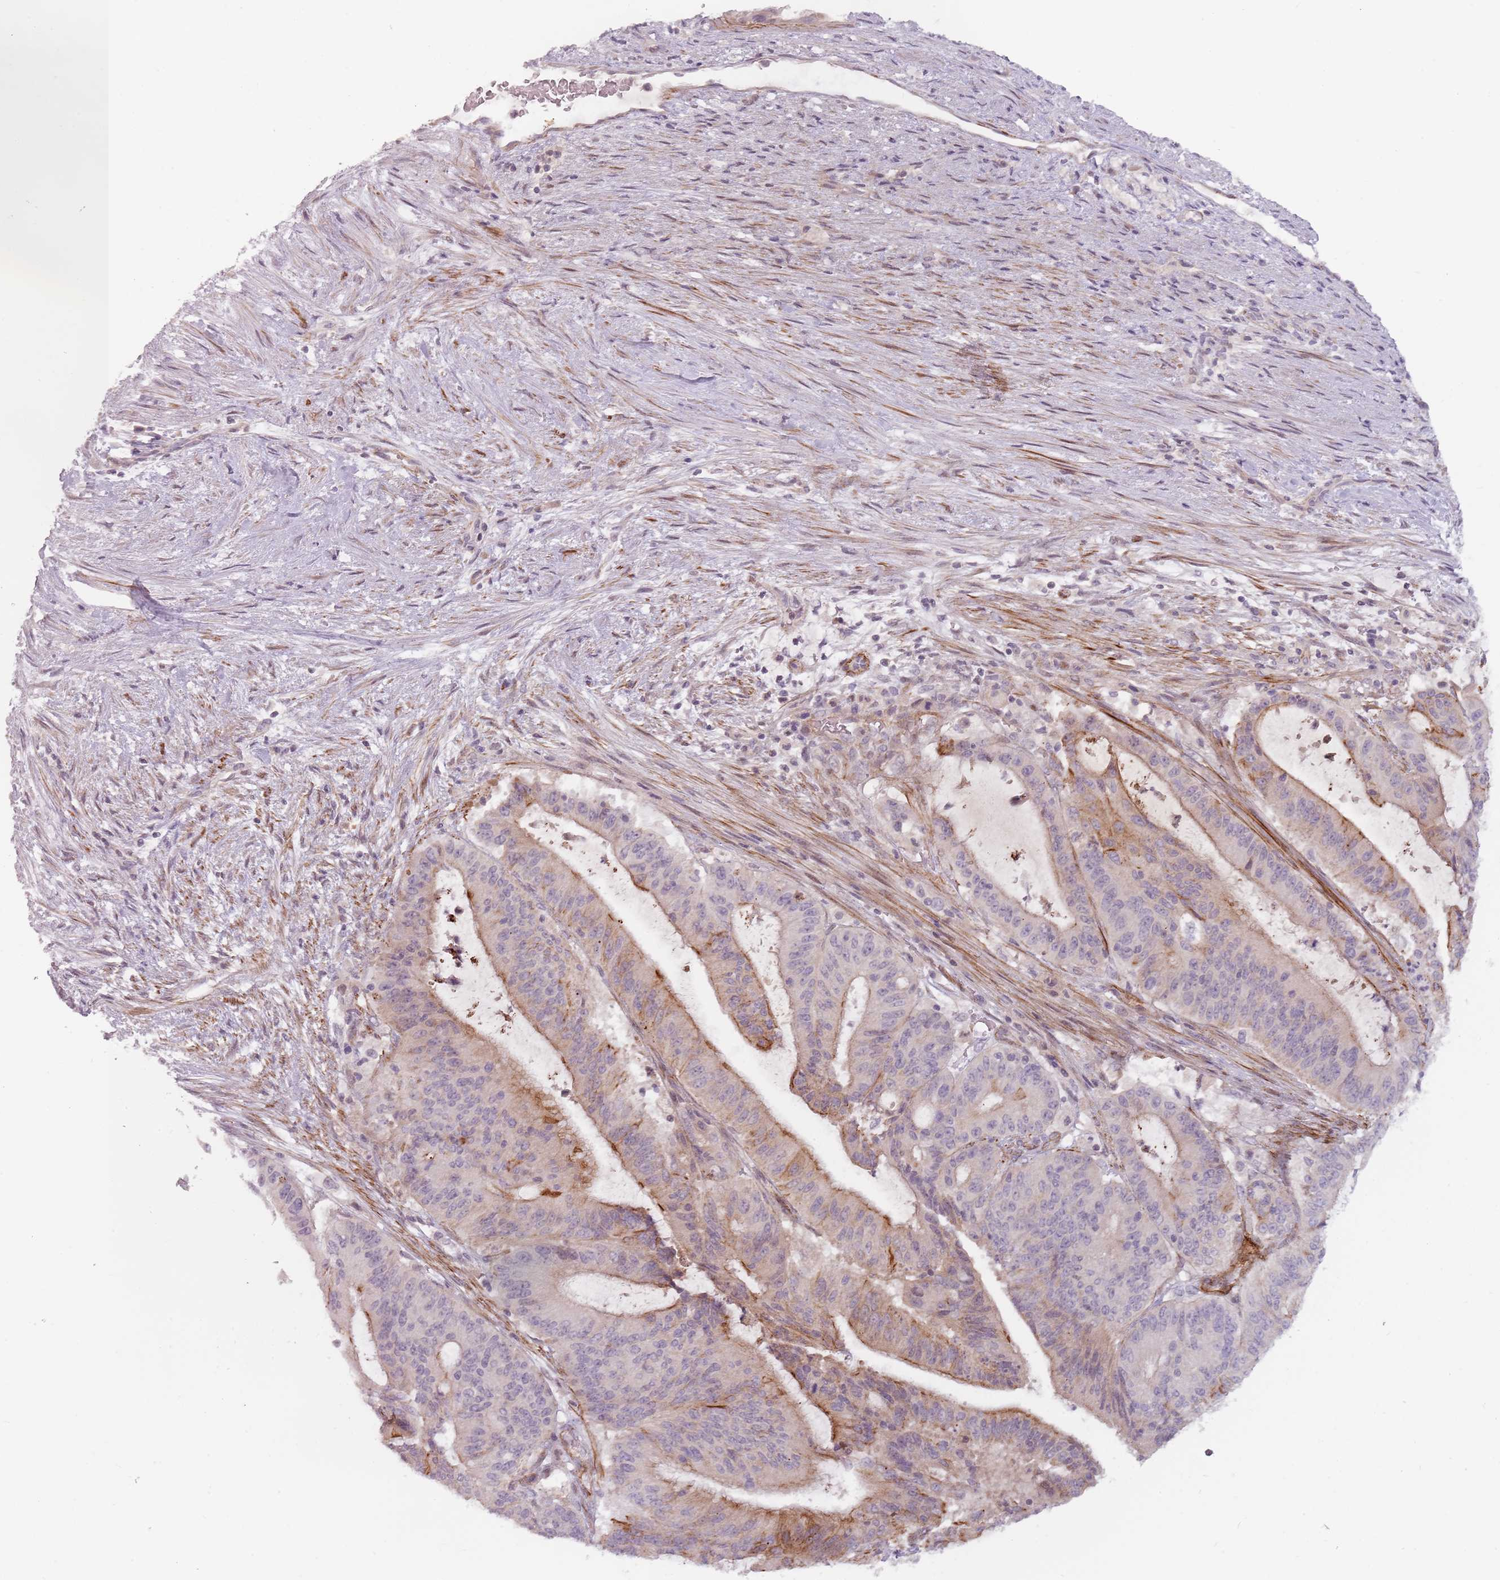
{"staining": {"intensity": "moderate", "quantity": "<25%", "location": "cytoplasmic/membranous"}, "tissue": "liver cancer", "cell_type": "Tumor cells", "image_type": "cancer", "snomed": [{"axis": "morphology", "description": "Normal tissue, NOS"}, {"axis": "morphology", "description": "Cholangiocarcinoma"}, {"axis": "topography", "description": "Liver"}, {"axis": "topography", "description": "Peripheral nerve tissue"}], "caption": "Immunohistochemical staining of human liver cancer shows low levels of moderate cytoplasmic/membranous protein expression in about <25% of tumor cells. The staining is performed using DAB brown chromogen to label protein expression. The nuclei are counter-stained blue using hematoxylin.", "gene": "RPS6KA2", "patient": {"sex": "female", "age": 73}}